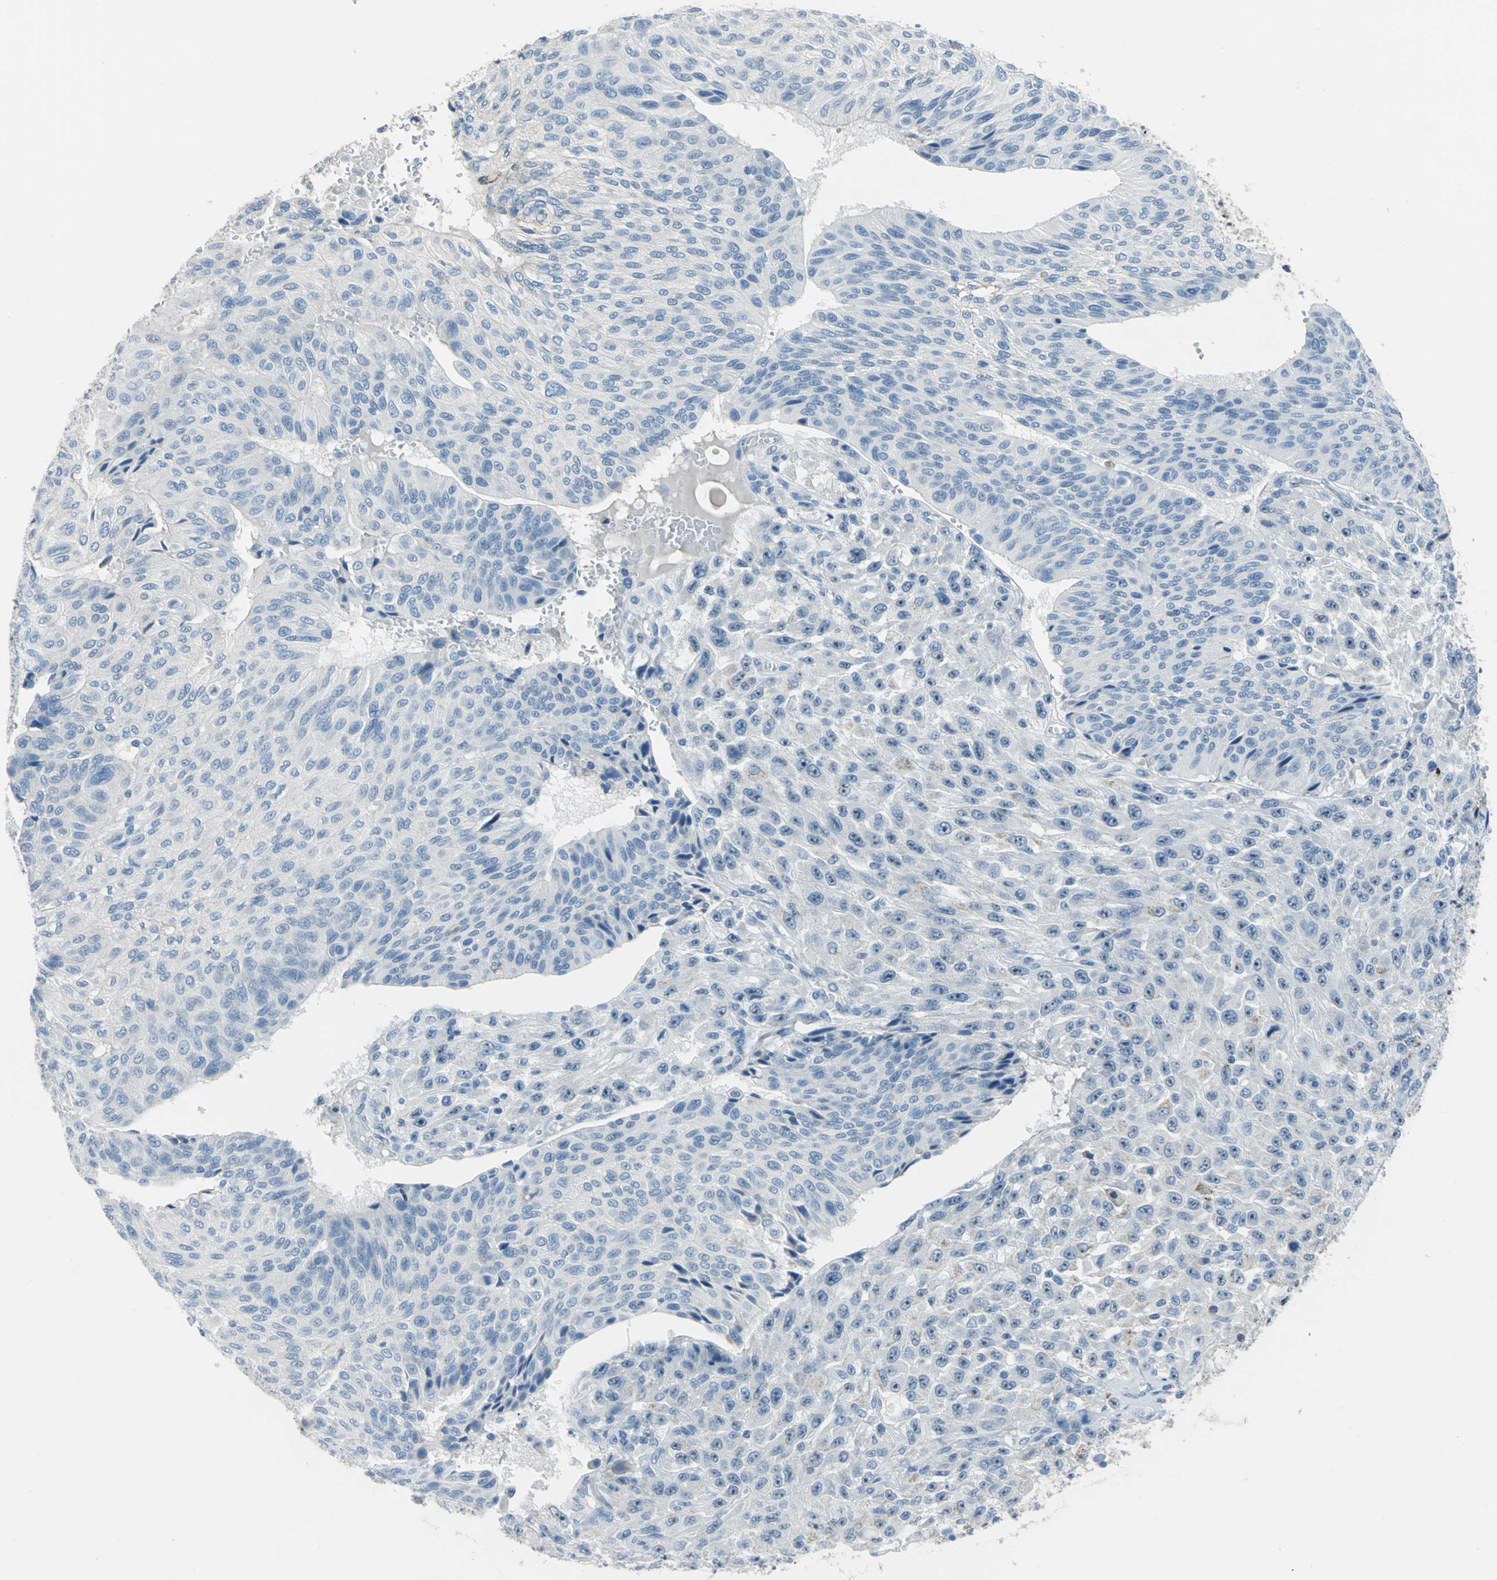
{"staining": {"intensity": "negative", "quantity": "none", "location": "none"}, "tissue": "urothelial cancer", "cell_type": "Tumor cells", "image_type": "cancer", "snomed": [{"axis": "morphology", "description": "Urothelial carcinoma, High grade"}, {"axis": "topography", "description": "Urinary bladder"}], "caption": "Image shows no significant protein staining in tumor cells of urothelial cancer. The staining is performed using DAB (3,3'-diaminobenzidine) brown chromogen with nuclei counter-stained in using hematoxylin.", "gene": "MUC4", "patient": {"sex": "male", "age": 66}}